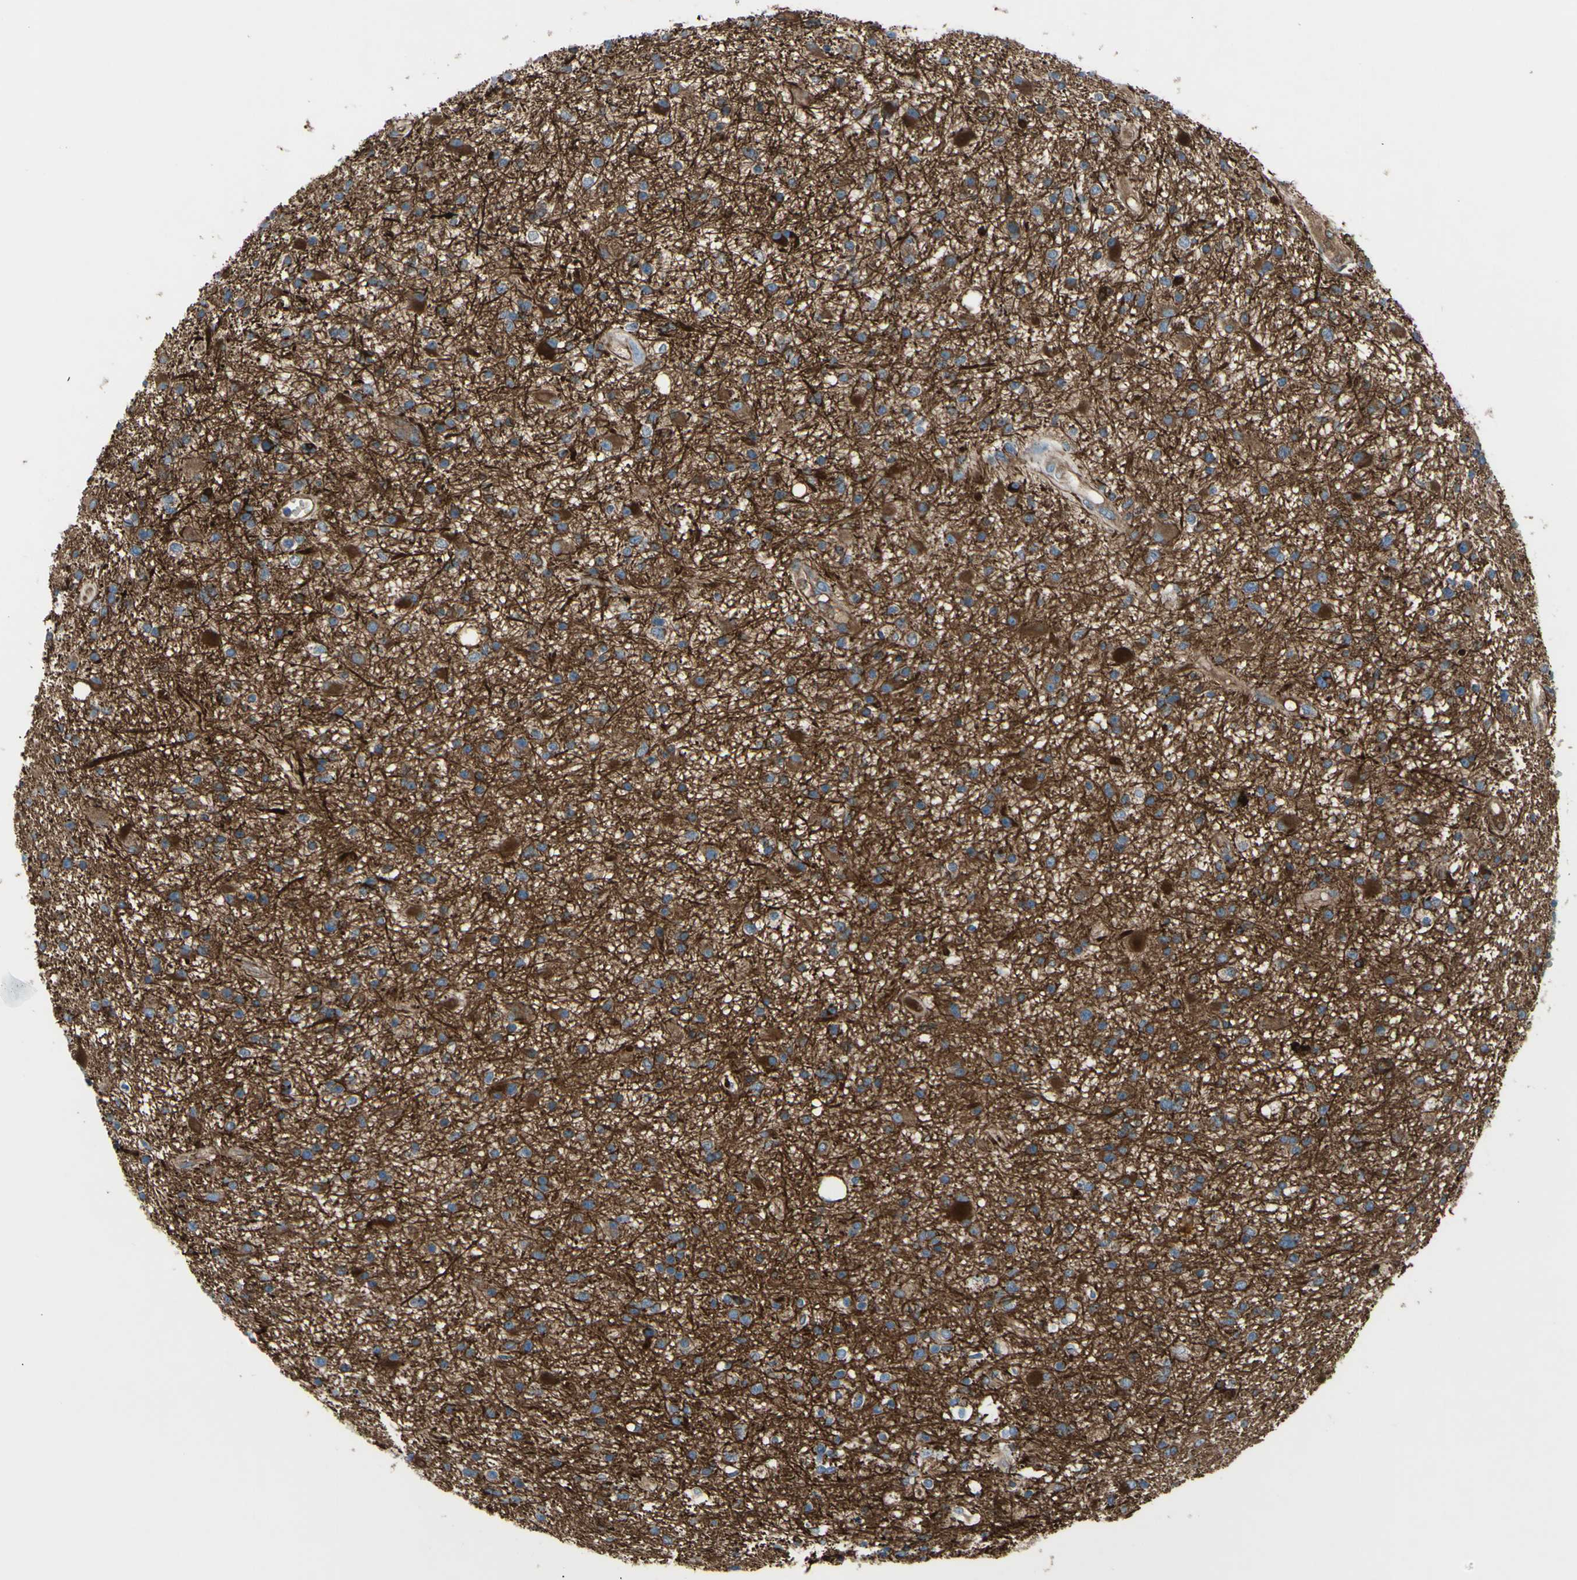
{"staining": {"intensity": "moderate", "quantity": ">75%", "location": "cytoplasmic/membranous"}, "tissue": "glioma", "cell_type": "Tumor cells", "image_type": "cancer", "snomed": [{"axis": "morphology", "description": "Glioma, malignant, High grade"}, {"axis": "topography", "description": "Brain"}], "caption": "Protein expression analysis of high-grade glioma (malignant) shows moderate cytoplasmic/membranous staining in about >75% of tumor cells.", "gene": "EMC7", "patient": {"sex": "male", "age": 33}}